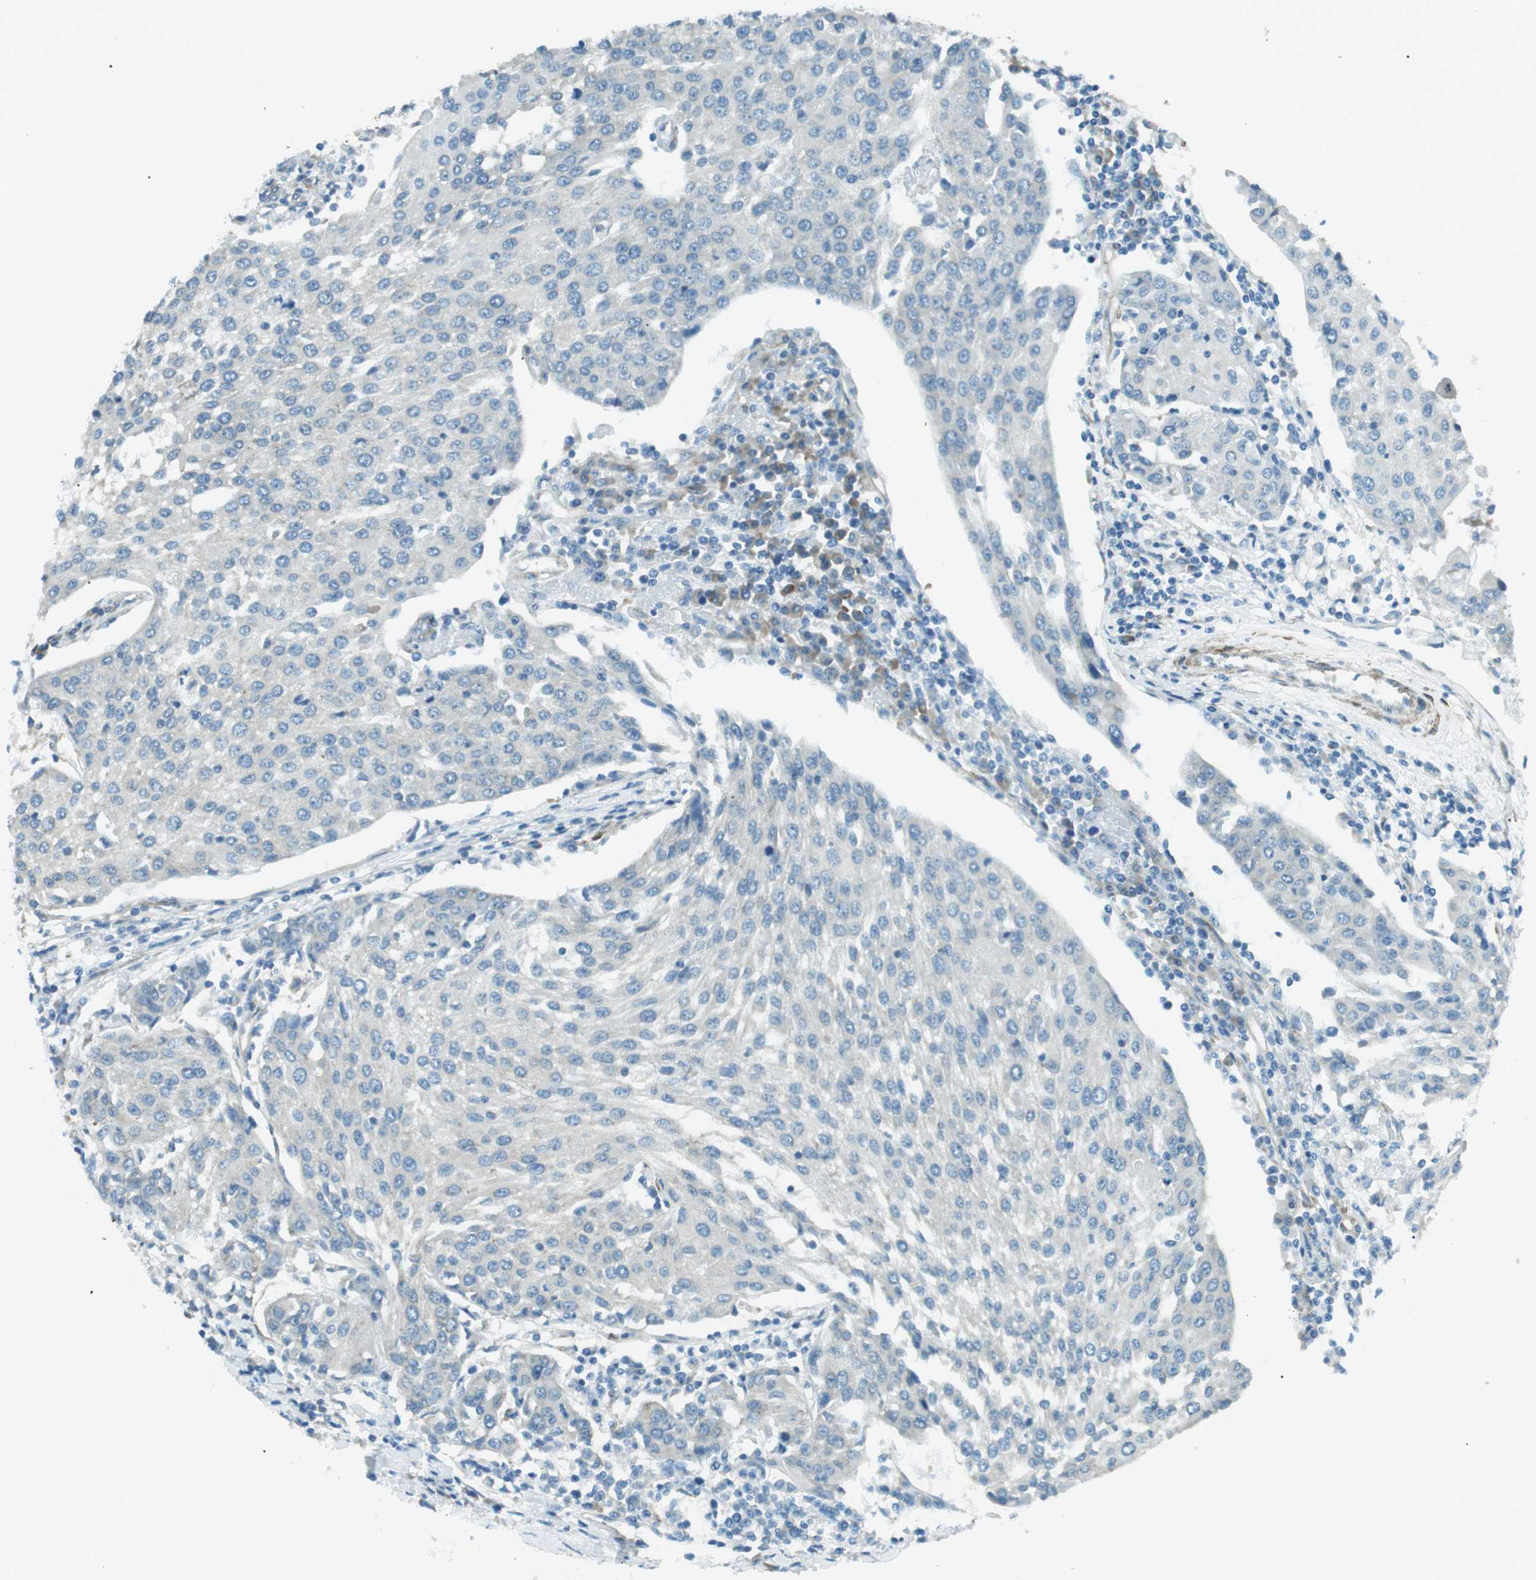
{"staining": {"intensity": "negative", "quantity": "none", "location": "none"}, "tissue": "urothelial cancer", "cell_type": "Tumor cells", "image_type": "cancer", "snomed": [{"axis": "morphology", "description": "Urothelial carcinoma, High grade"}, {"axis": "topography", "description": "Urinary bladder"}], "caption": "This photomicrograph is of urothelial cancer stained with immunohistochemistry (IHC) to label a protein in brown with the nuclei are counter-stained blue. There is no expression in tumor cells.", "gene": "ODR4", "patient": {"sex": "female", "age": 85}}